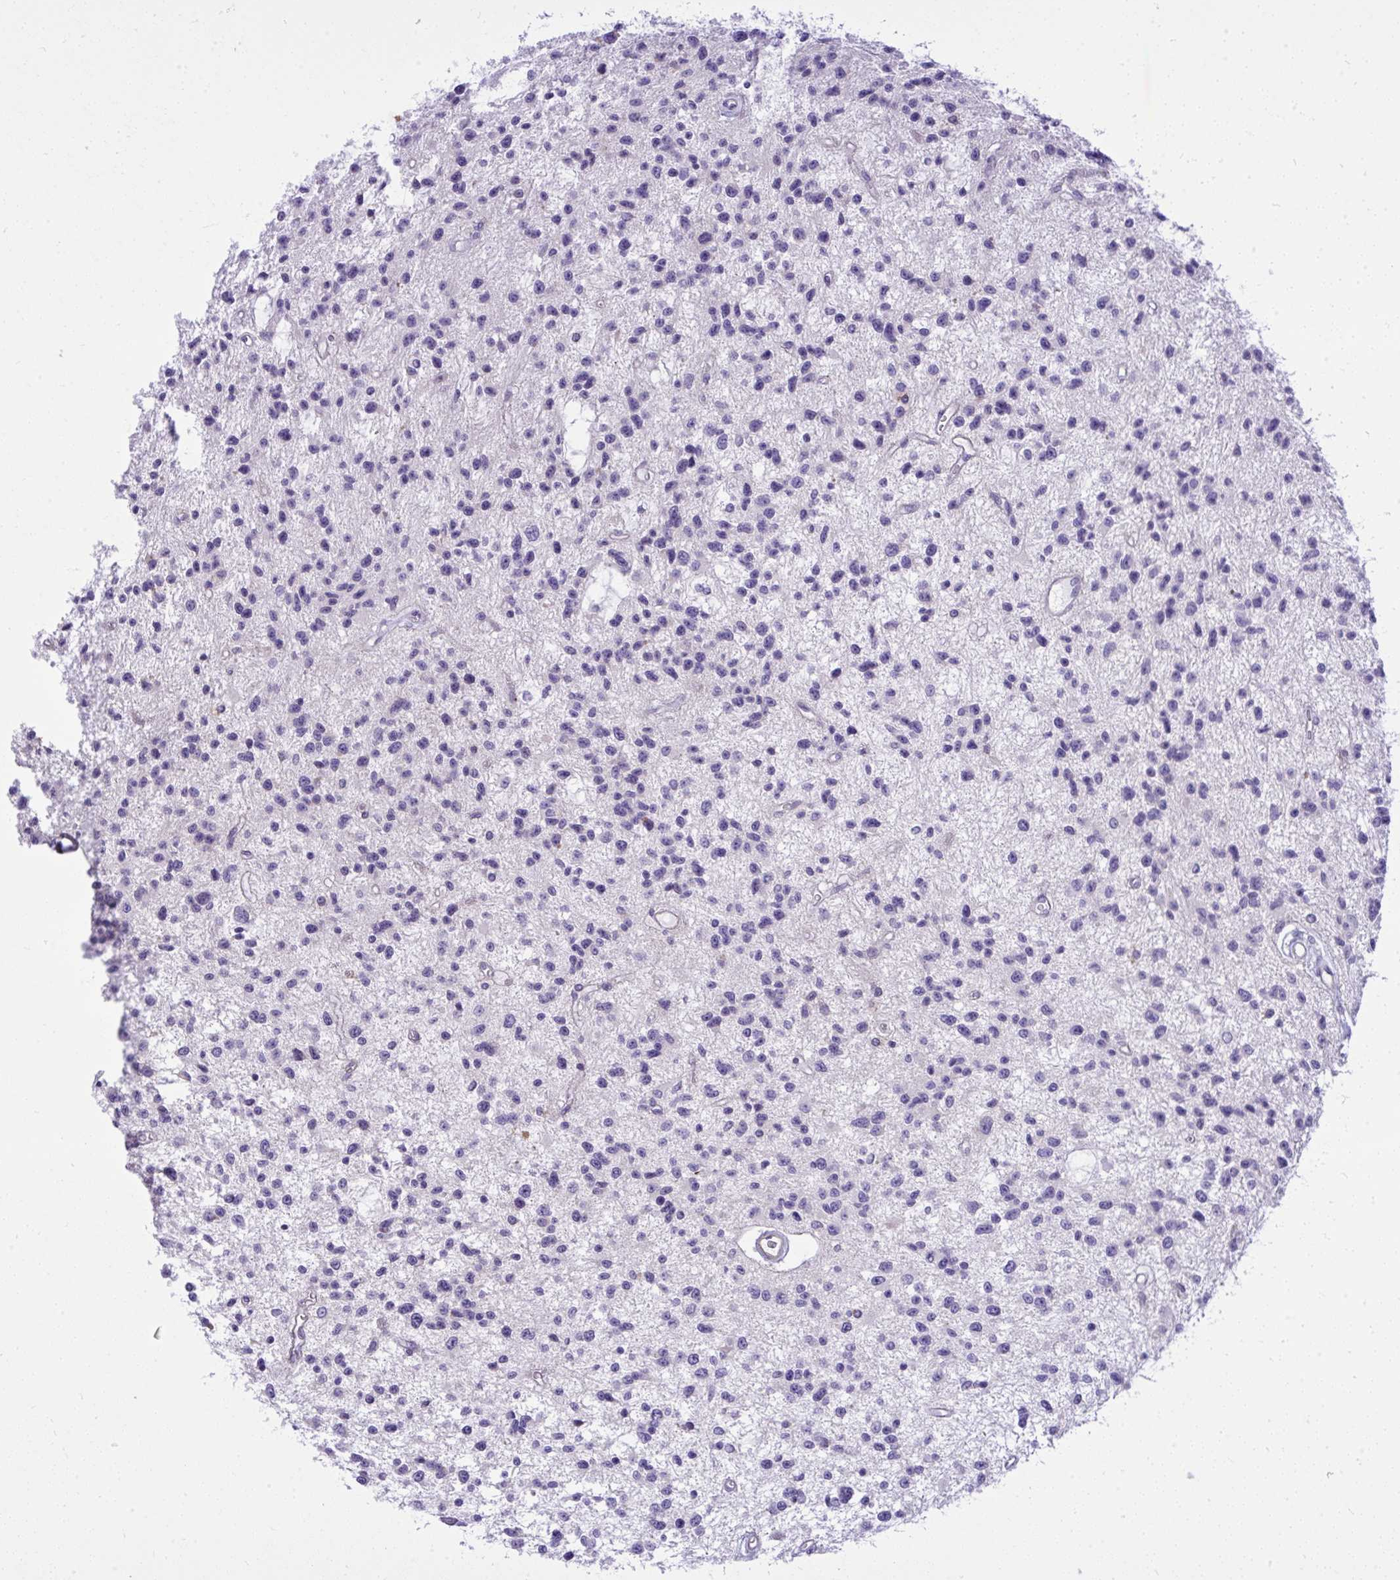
{"staining": {"intensity": "negative", "quantity": "none", "location": "none"}, "tissue": "glioma", "cell_type": "Tumor cells", "image_type": "cancer", "snomed": [{"axis": "morphology", "description": "Glioma, malignant, Low grade"}, {"axis": "topography", "description": "Brain"}], "caption": "DAB (3,3'-diaminobenzidine) immunohistochemical staining of human malignant low-grade glioma demonstrates no significant positivity in tumor cells. Brightfield microscopy of immunohistochemistry (IHC) stained with DAB (3,3'-diaminobenzidine) (brown) and hematoxylin (blue), captured at high magnification.", "gene": "GRK4", "patient": {"sex": "male", "age": 43}}